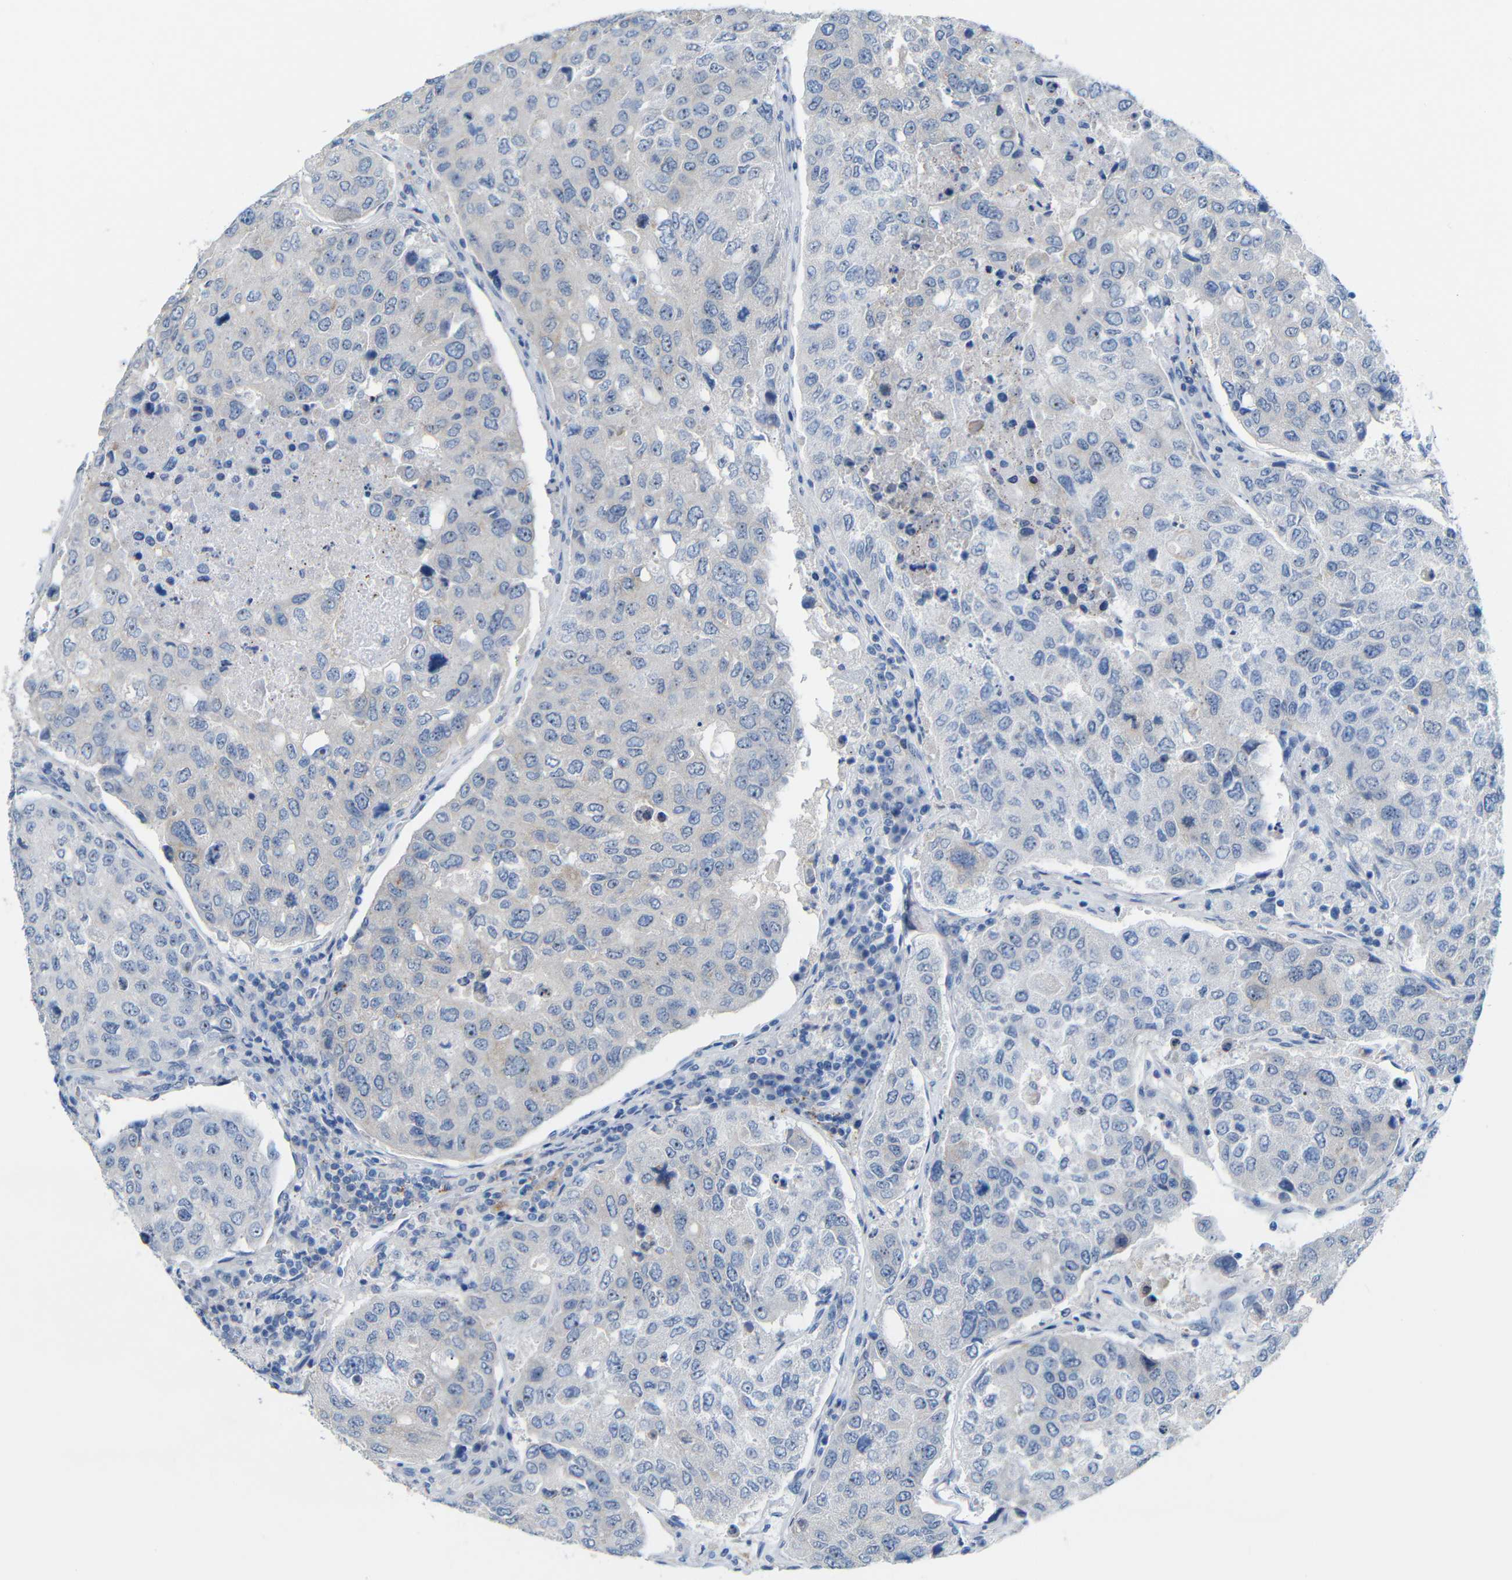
{"staining": {"intensity": "moderate", "quantity": "<25%", "location": "nuclear"}, "tissue": "urothelial cancer", "cell_type": "Tumor cells", "image_type": "cancer", "snomed": [{"axis": "morphology", "description": "Urothelial carcinoma, High grade"}, {"axis": "topography", "description": "Lymph node"}, {"axis": "topography", "description": "Urinary bladder"}], "caption": "This micrograph shows IHC staining of human urothelial carcinoma (high-grade), with low moderate nuclear staining in approximately <25% of tumor cells.", "gene": "C1orf210", "patient": {"sex": "male", "age": 51}}